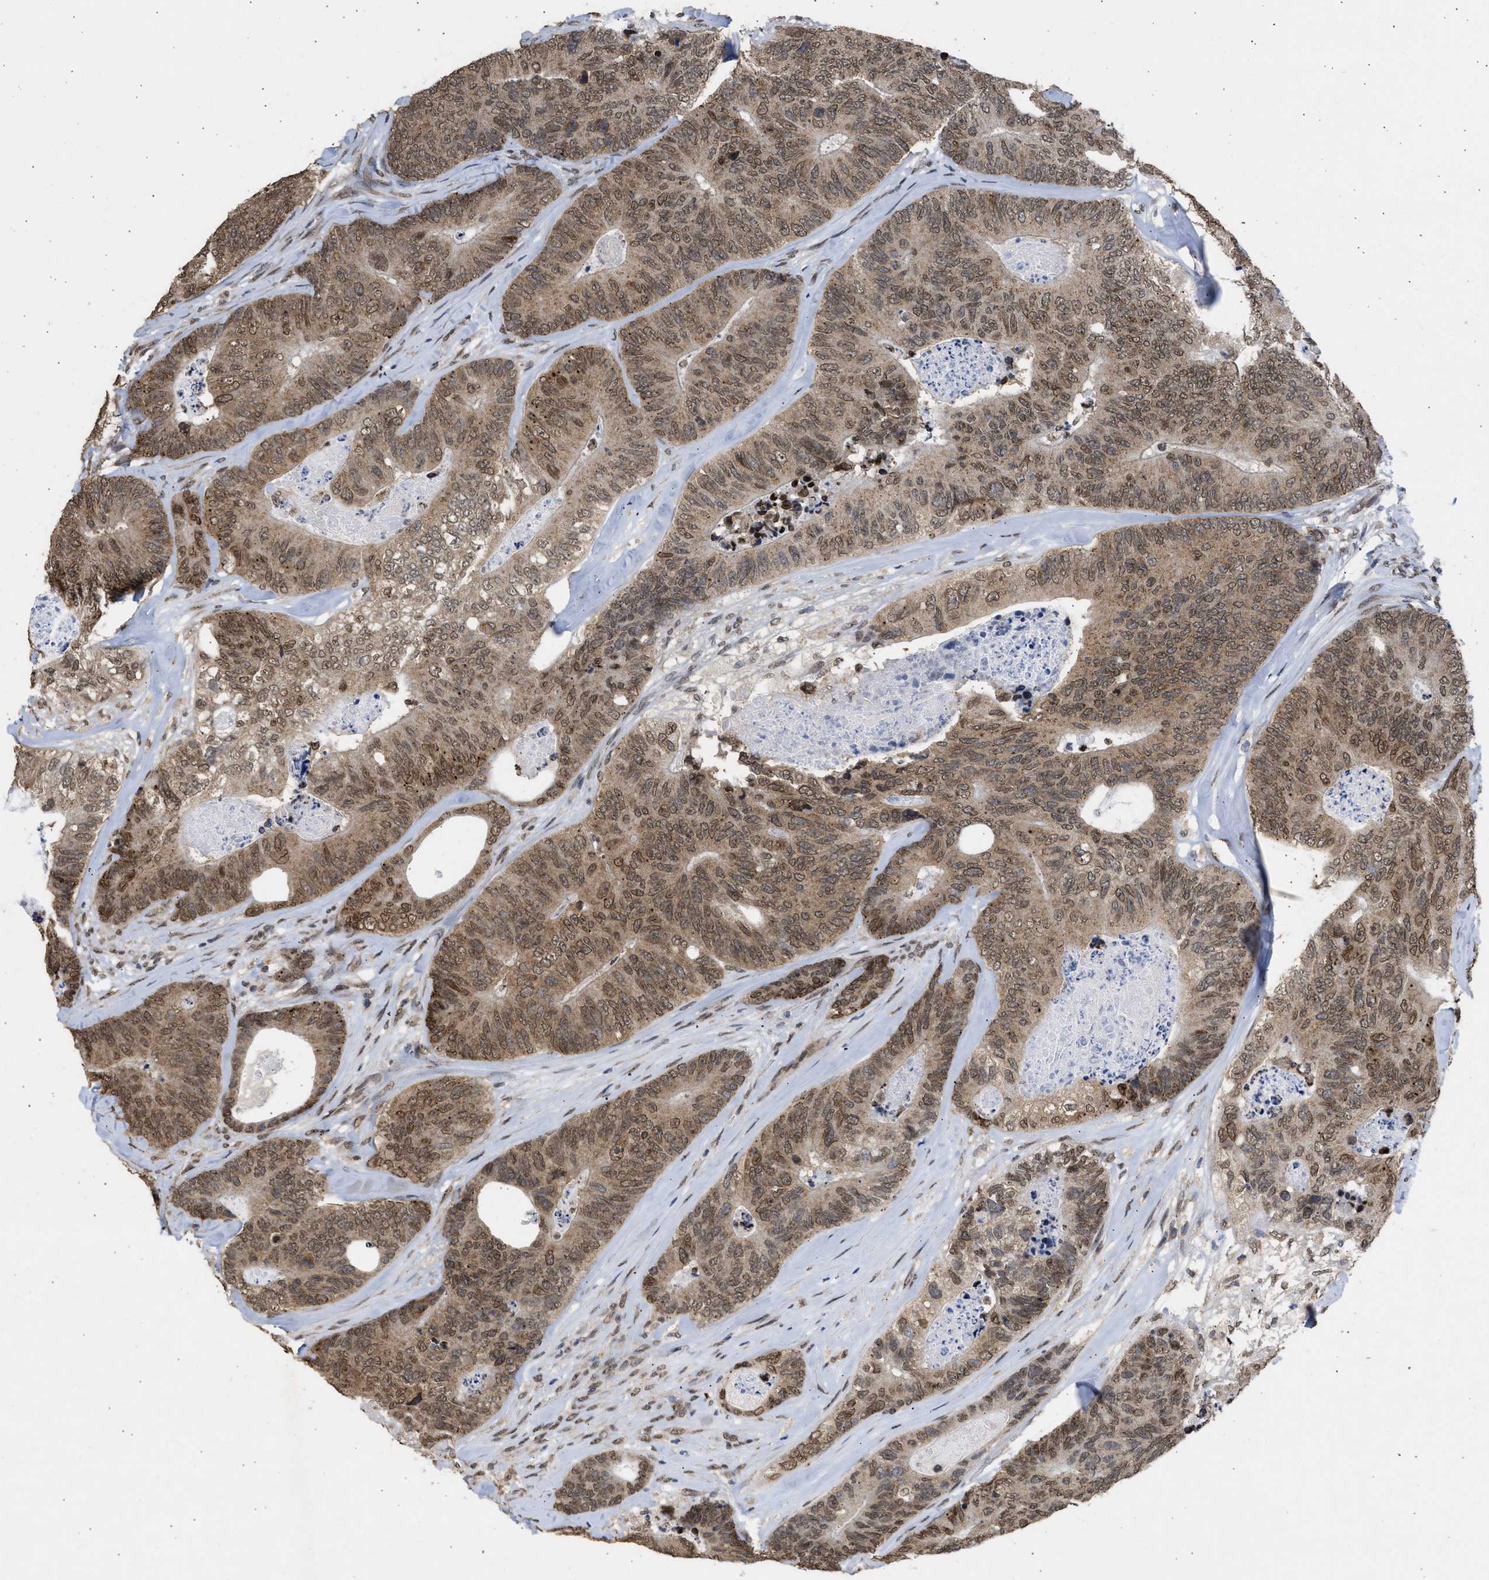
{"staining": {"intensity": "moderate", "quantity": ">75%", "location": "cytoplasmic/membranous,nuclear"}, "tissue": "colorectal cancer", "cell_type": "Tumor cells", "image_type": "cancer", "snomed": [{"axis": "morphology", "description": "Adenocarcinoma, NOS"}, {"axis": "topography", "description": "Colon"}], "caption": "Protein staining of colorectal cancer (adenocarcinoma) tissue displays moderate cytoplasmic/membranous and nuclear expression in approximately >75% of tumor cells.", "gene": "NUP35", "patient": {"sex": "female", "age": 67}}